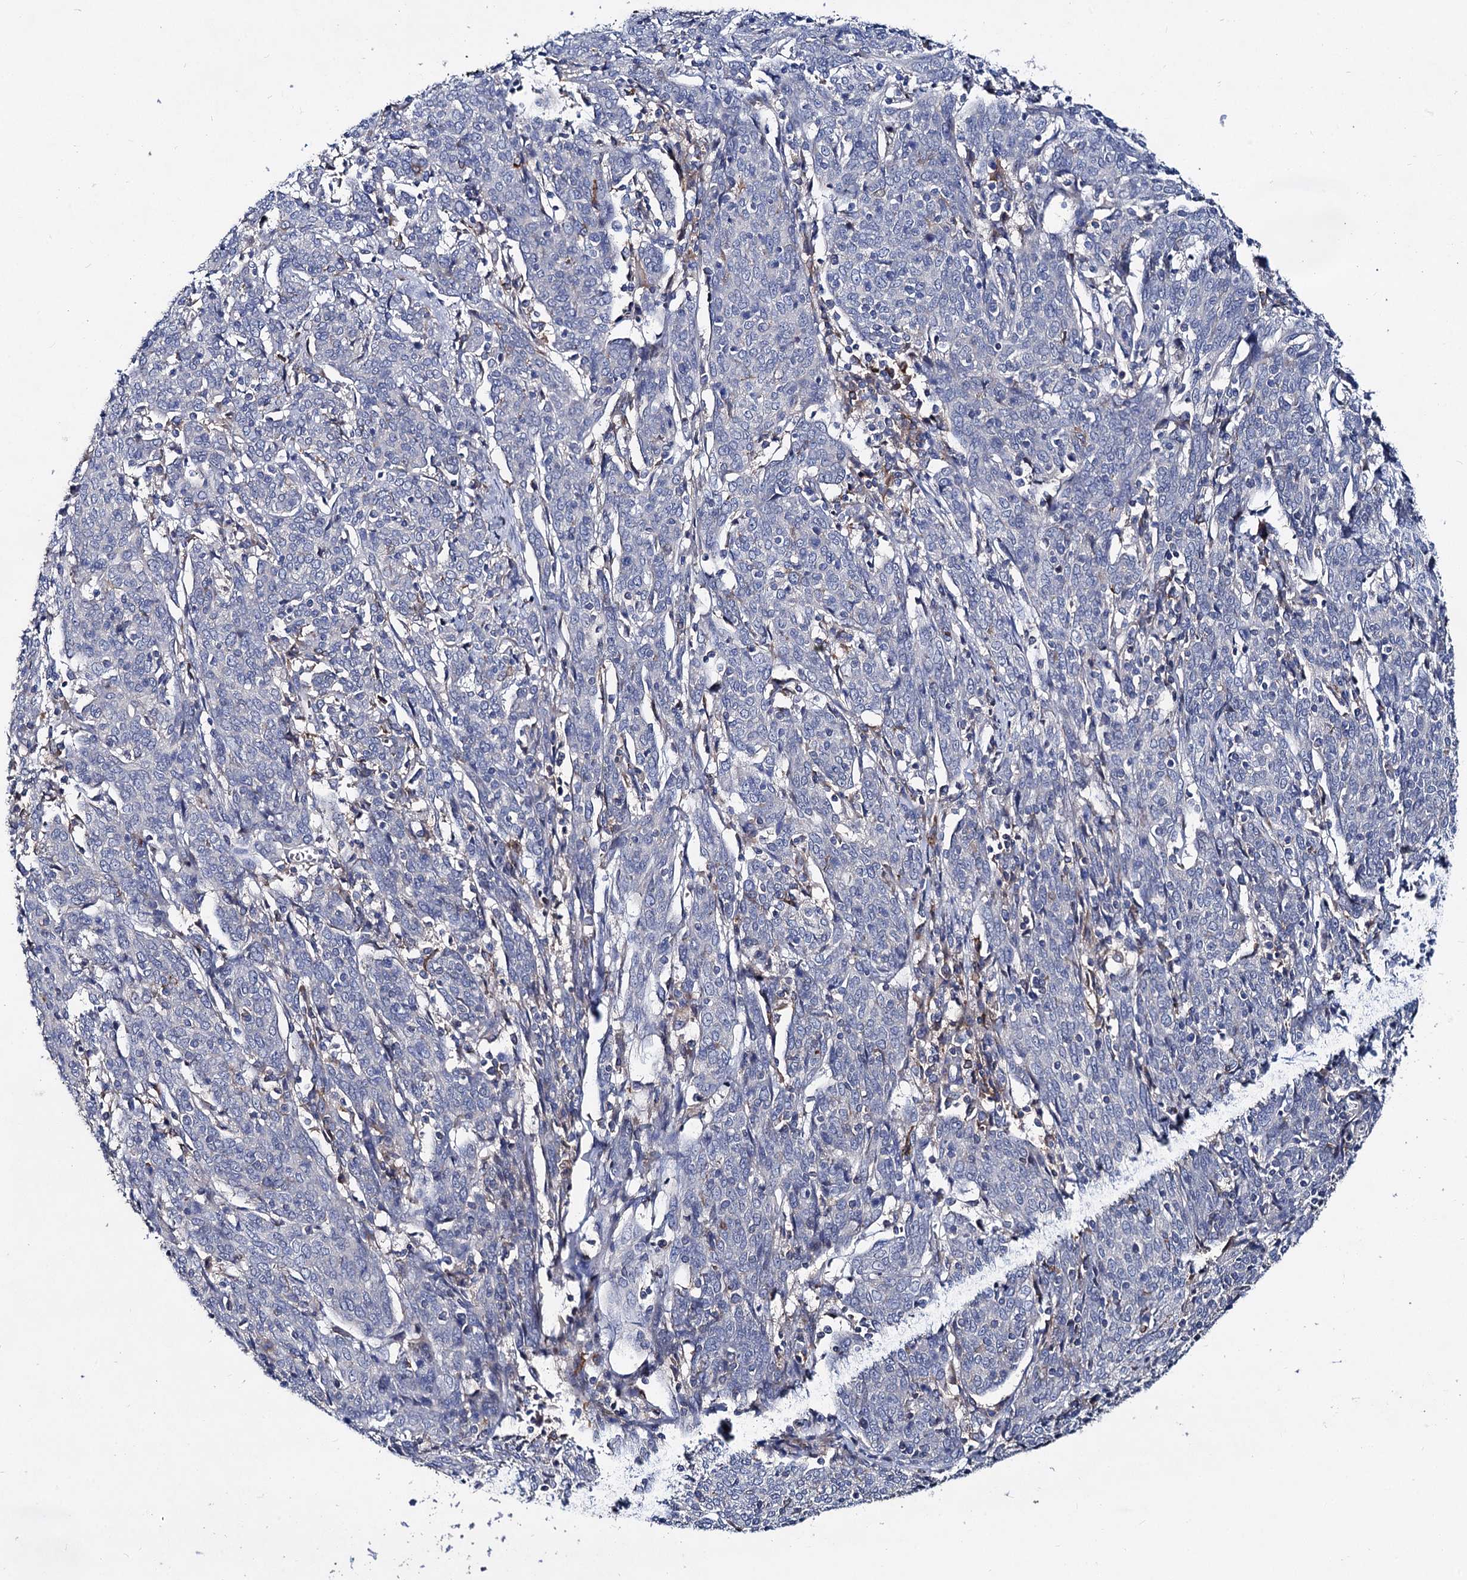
{"staining": {"intensity": "negative", "quantity": "none", "location": "none"}, "tissue": "cervical cancer", "cell_type": "Tumor cells", "image_type": "cancer", "snomed": [{"axis": "morphology", "description": "Squamous cell carcinoma, NOS"}, {"axis": "topography", "description": "Cervix"}], "caption": "There is no significant expression in tumor cells of cervical squamous cell carcinoma.", "gene": "HVCN1", "patient": {"sex": "female", "age": 67}}